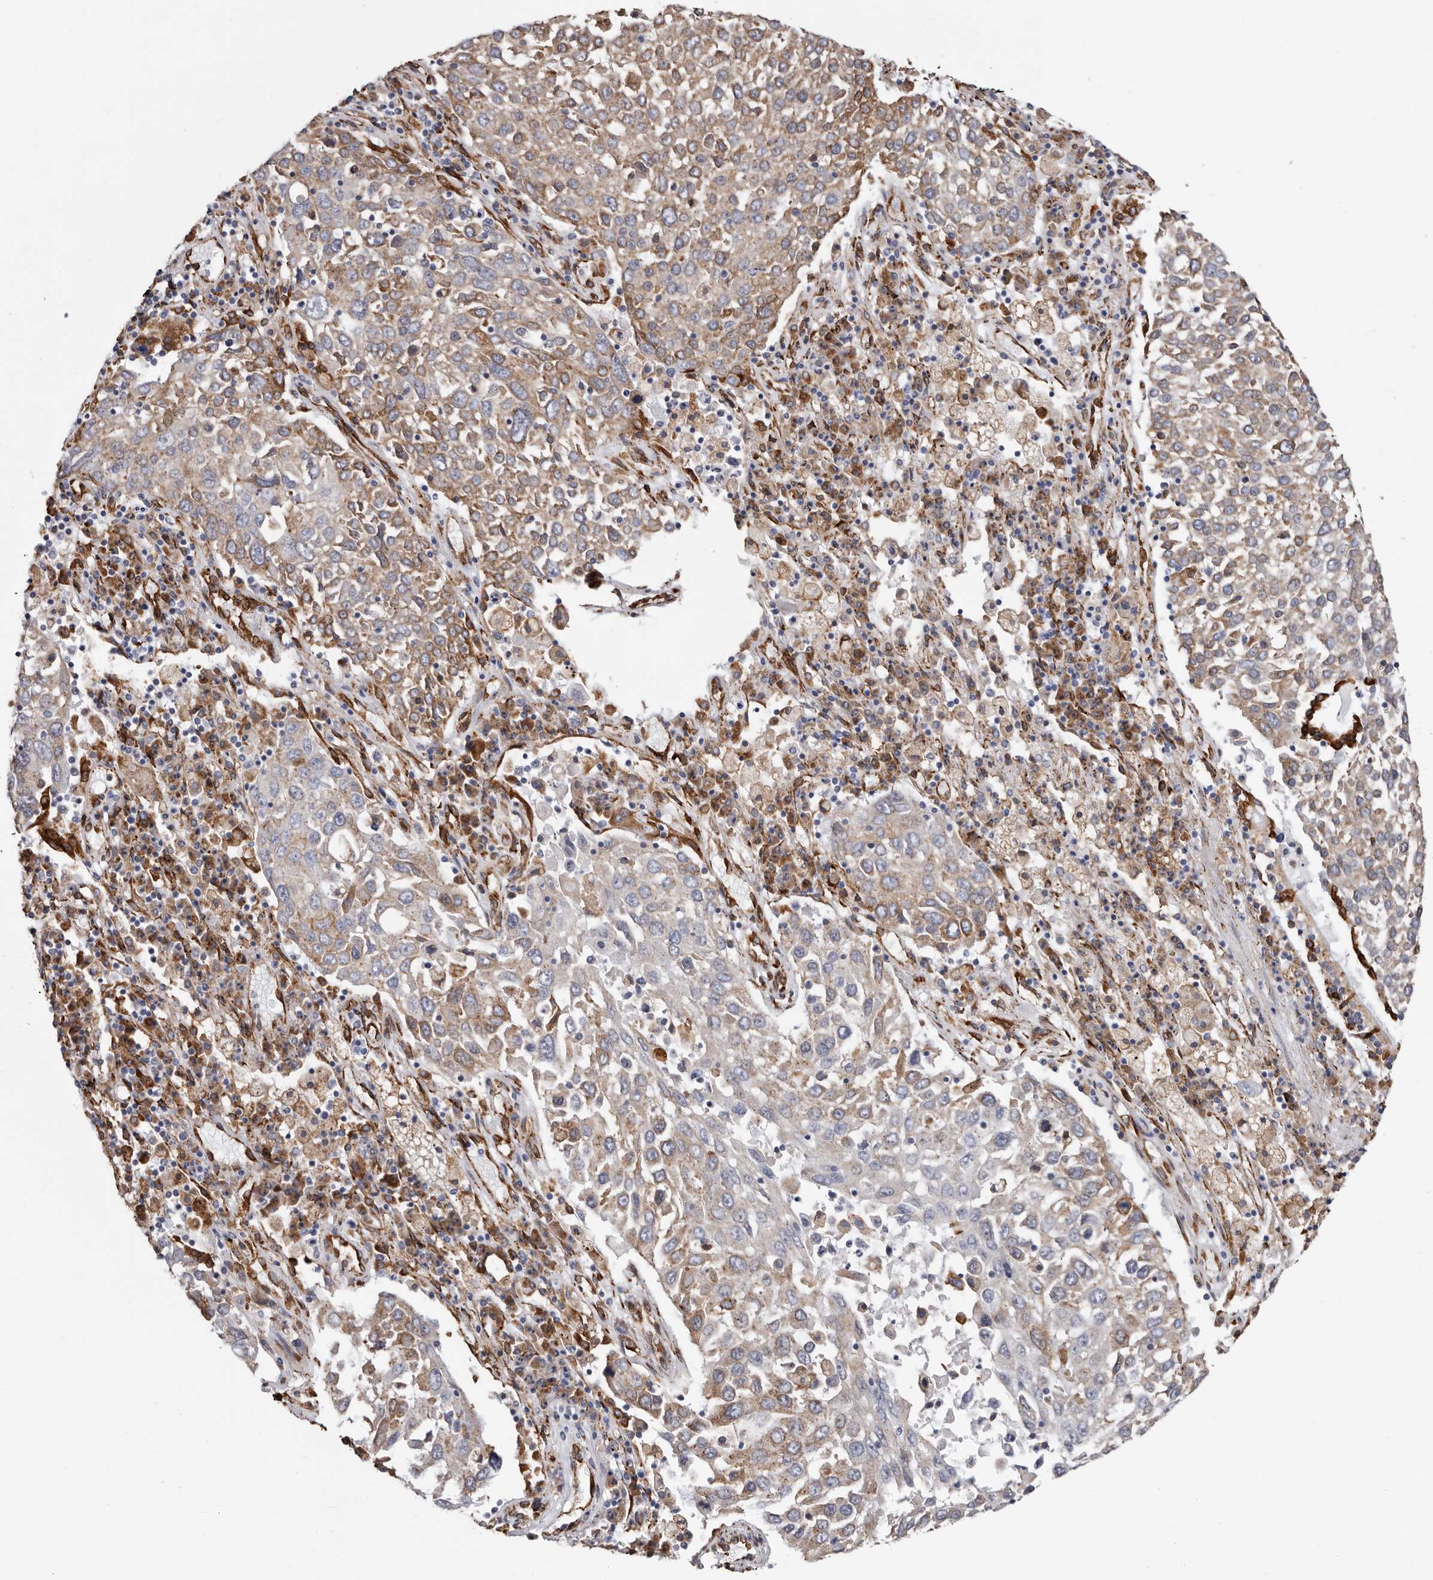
{"staining": {"intensity": "moderate", "quantity": "25%-75%", "location": "cytoplasmic/membranous"}, "tissue": "lung cancer", "cell_type": "Tumor cells", "image_type": "cancer", "snomed": [{"axis": "morphology", "description": "Squamous cell carcinoma, NOS"}, {"axis": "topography", "description": "Lung"}], "caption": "Immunohistochemistry histopathology image of lung cancer (squamous cell carcinoma) stained for a protein (brown), which exhibits medium levels of moderate cytoplasmic/membranous staining in approximately 25%-75% of tumor cells.", "gene": "SEMA3E", "patient": {"sex": "male", "age": 65}}